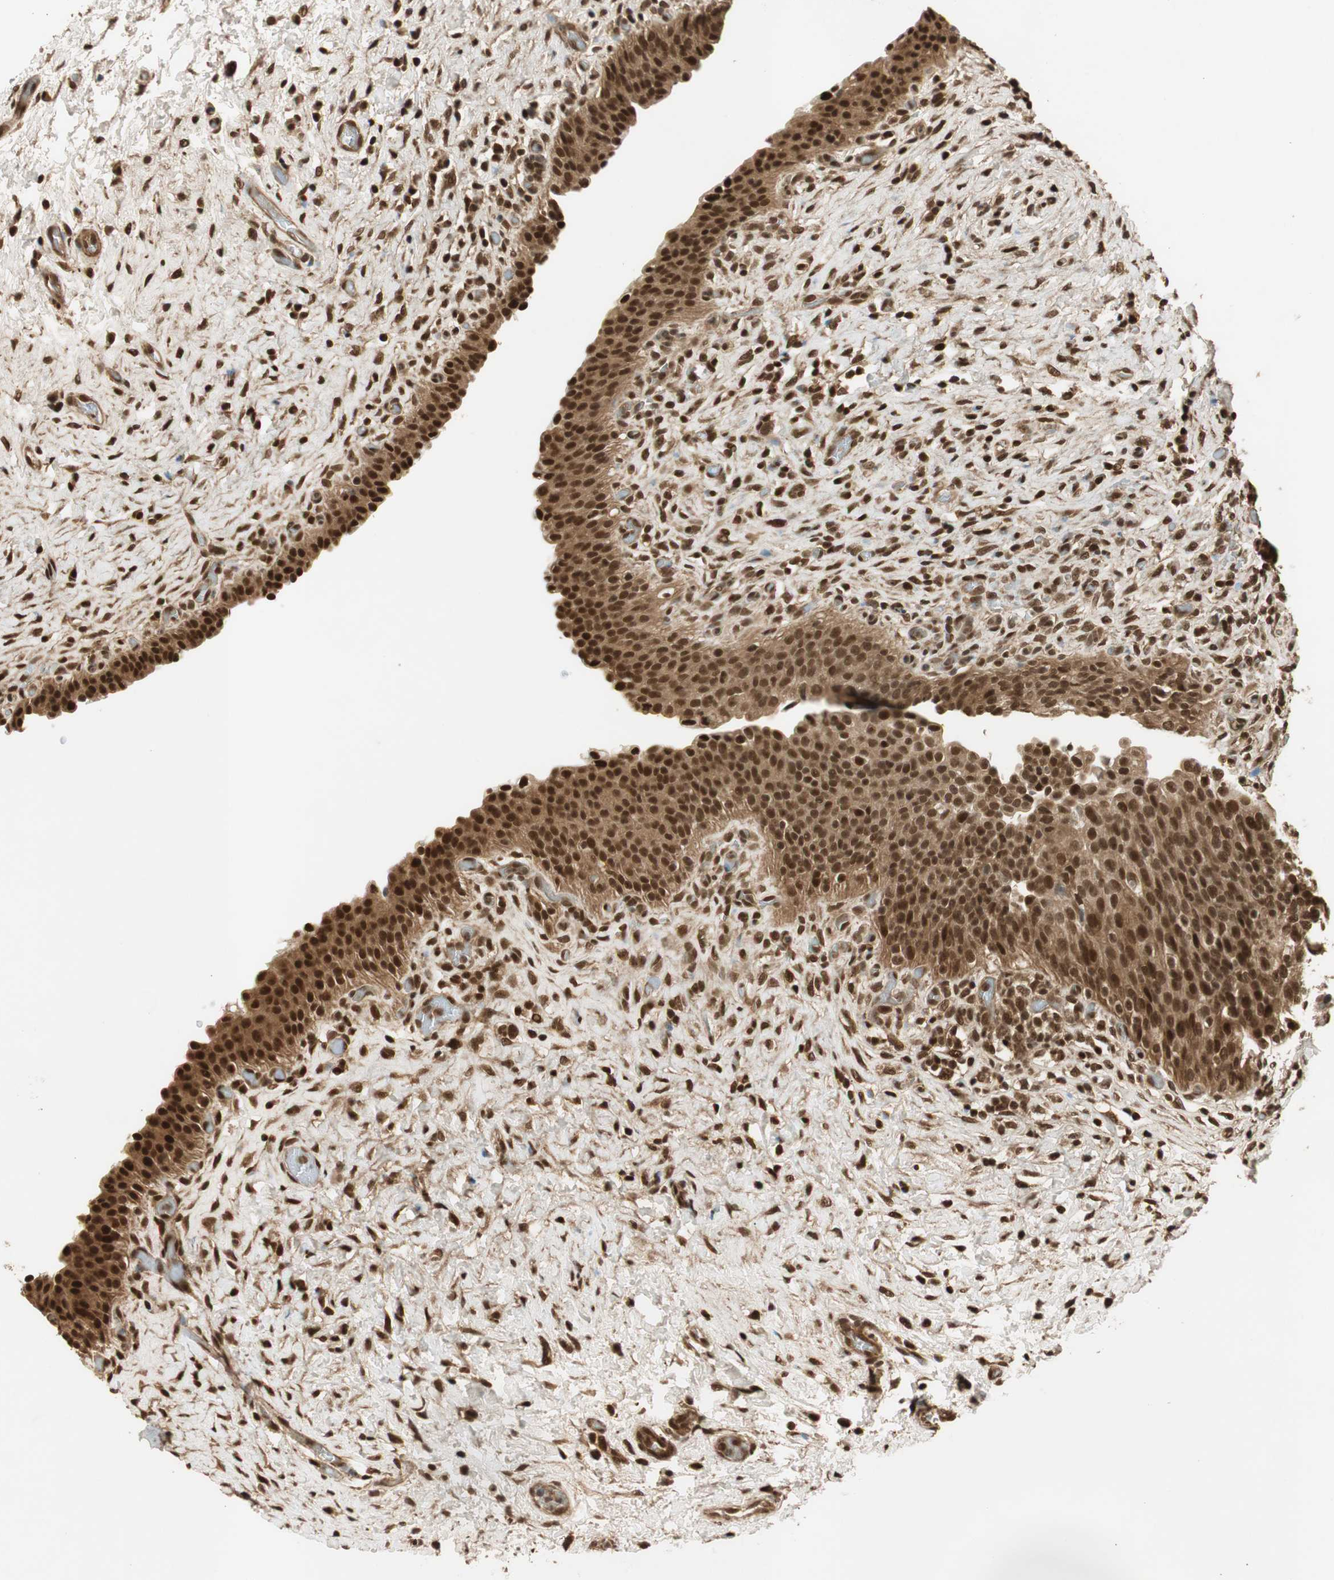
{"staining": {"intensity": "strong", "quantity": ">75%", "location": "cytoplasmic/membranous,nuclear"}, "tissue": "urinary bladder", "cell_type": "Urothelial cells", "image_type": "normal", "snomed": [{"axis": "morphology", "description": "Normal tissue, NOS"}, {"axis": "topography", "description": "Urinary bladder"}], "caption": "Protein staining of normal urinary bladder exhibits strong cytoplasmic/membranous,nuclear positivity in about >75% of urothelial cells. The staining was performed using DAB, with brown indicating positive protein expression. Nuclei are stained blue with hematoxylin.", "gene": "RPA3", "patient": {"sex": "male", "age": 51}}